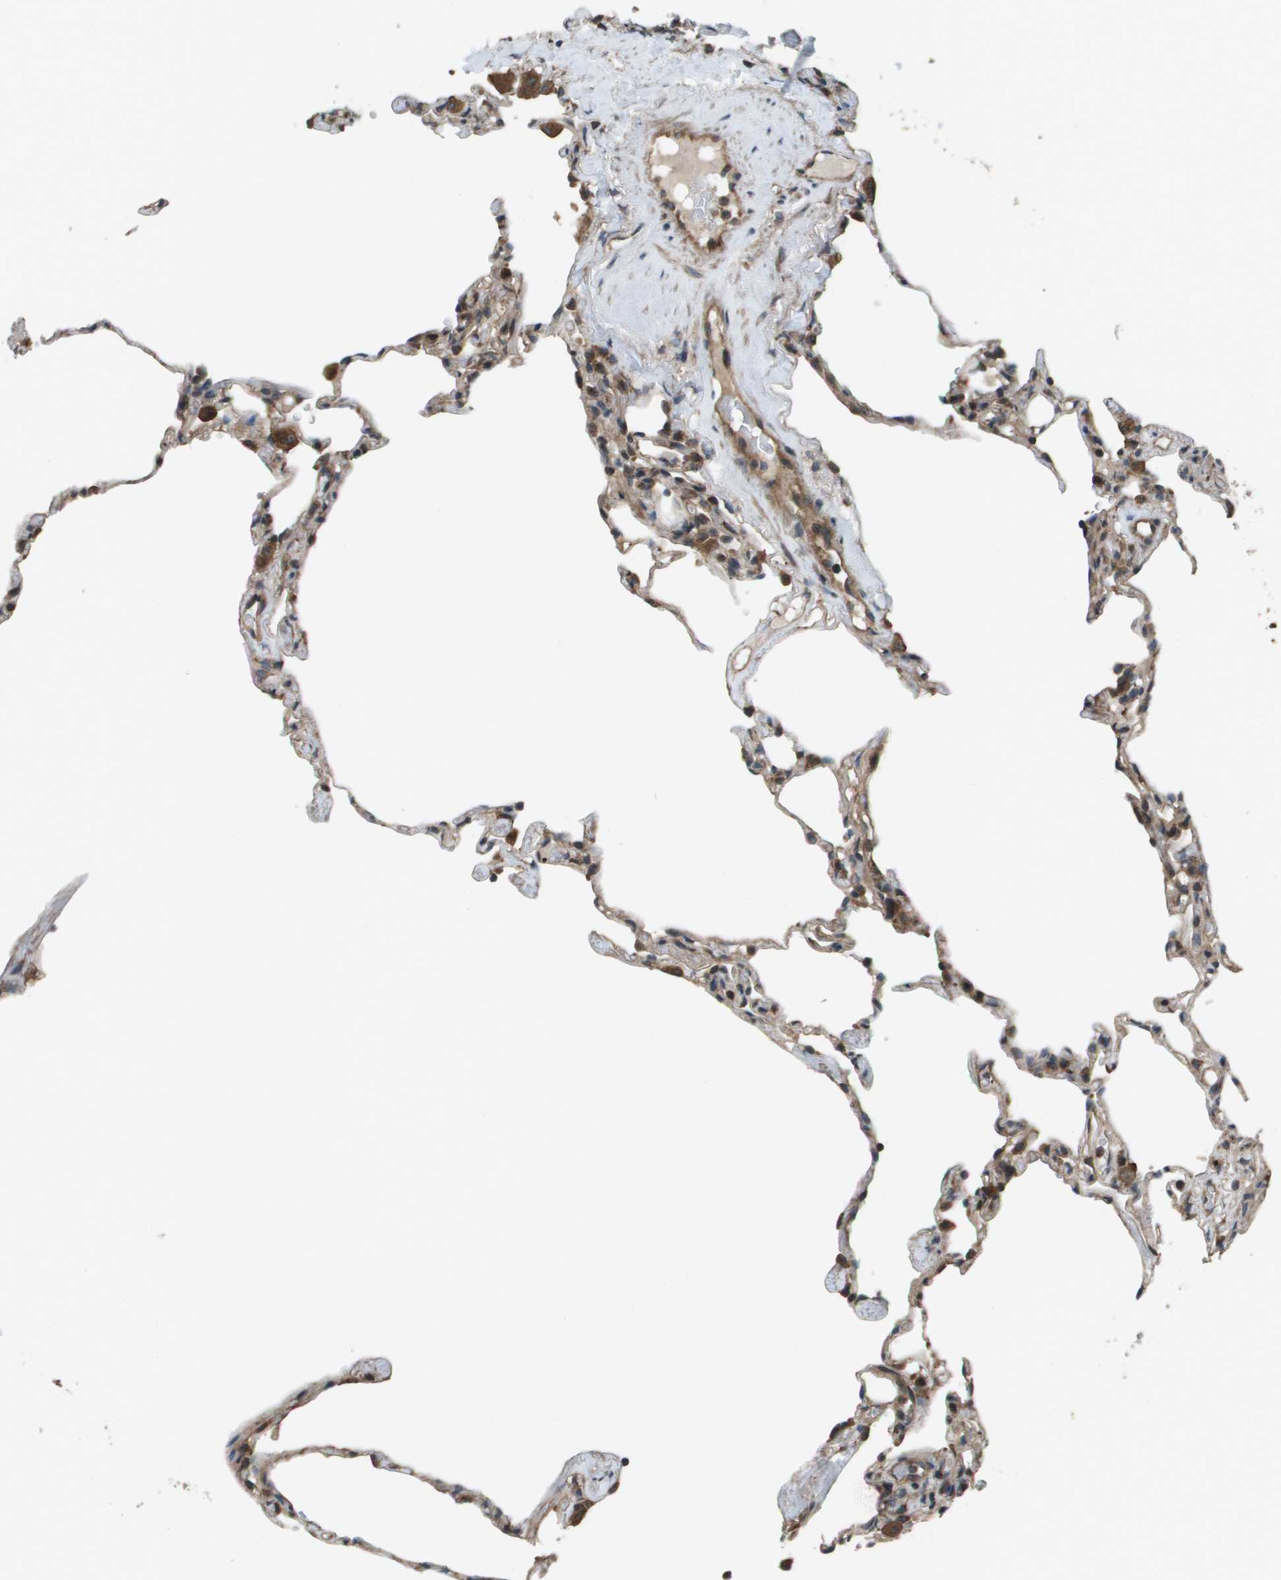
{"staining": {"intensity": "moderate", "quantity": "<25%", "location": "cytoplasmic/membranous"}, "tissue": "lung", "cell_type": "Alveolar cells", "image_type": "normal", "snomed": [{"axis": "morphology", "description": "Normal tissue, NOS"}, {"axis": "topography", "description": "Lung"}], "caption": "DAB (3,3'-diaminobenzidine) immunohistochemical staining of unremarkable human lung displays moderate cytoplasmic/membranous protein positivity in about <25% of alveolar cells. (brown staining indicates protein expression, while blue staining denotes nuclei).", "gene": "PLPBP", "patient": {"sex": "male", "age": 59}}